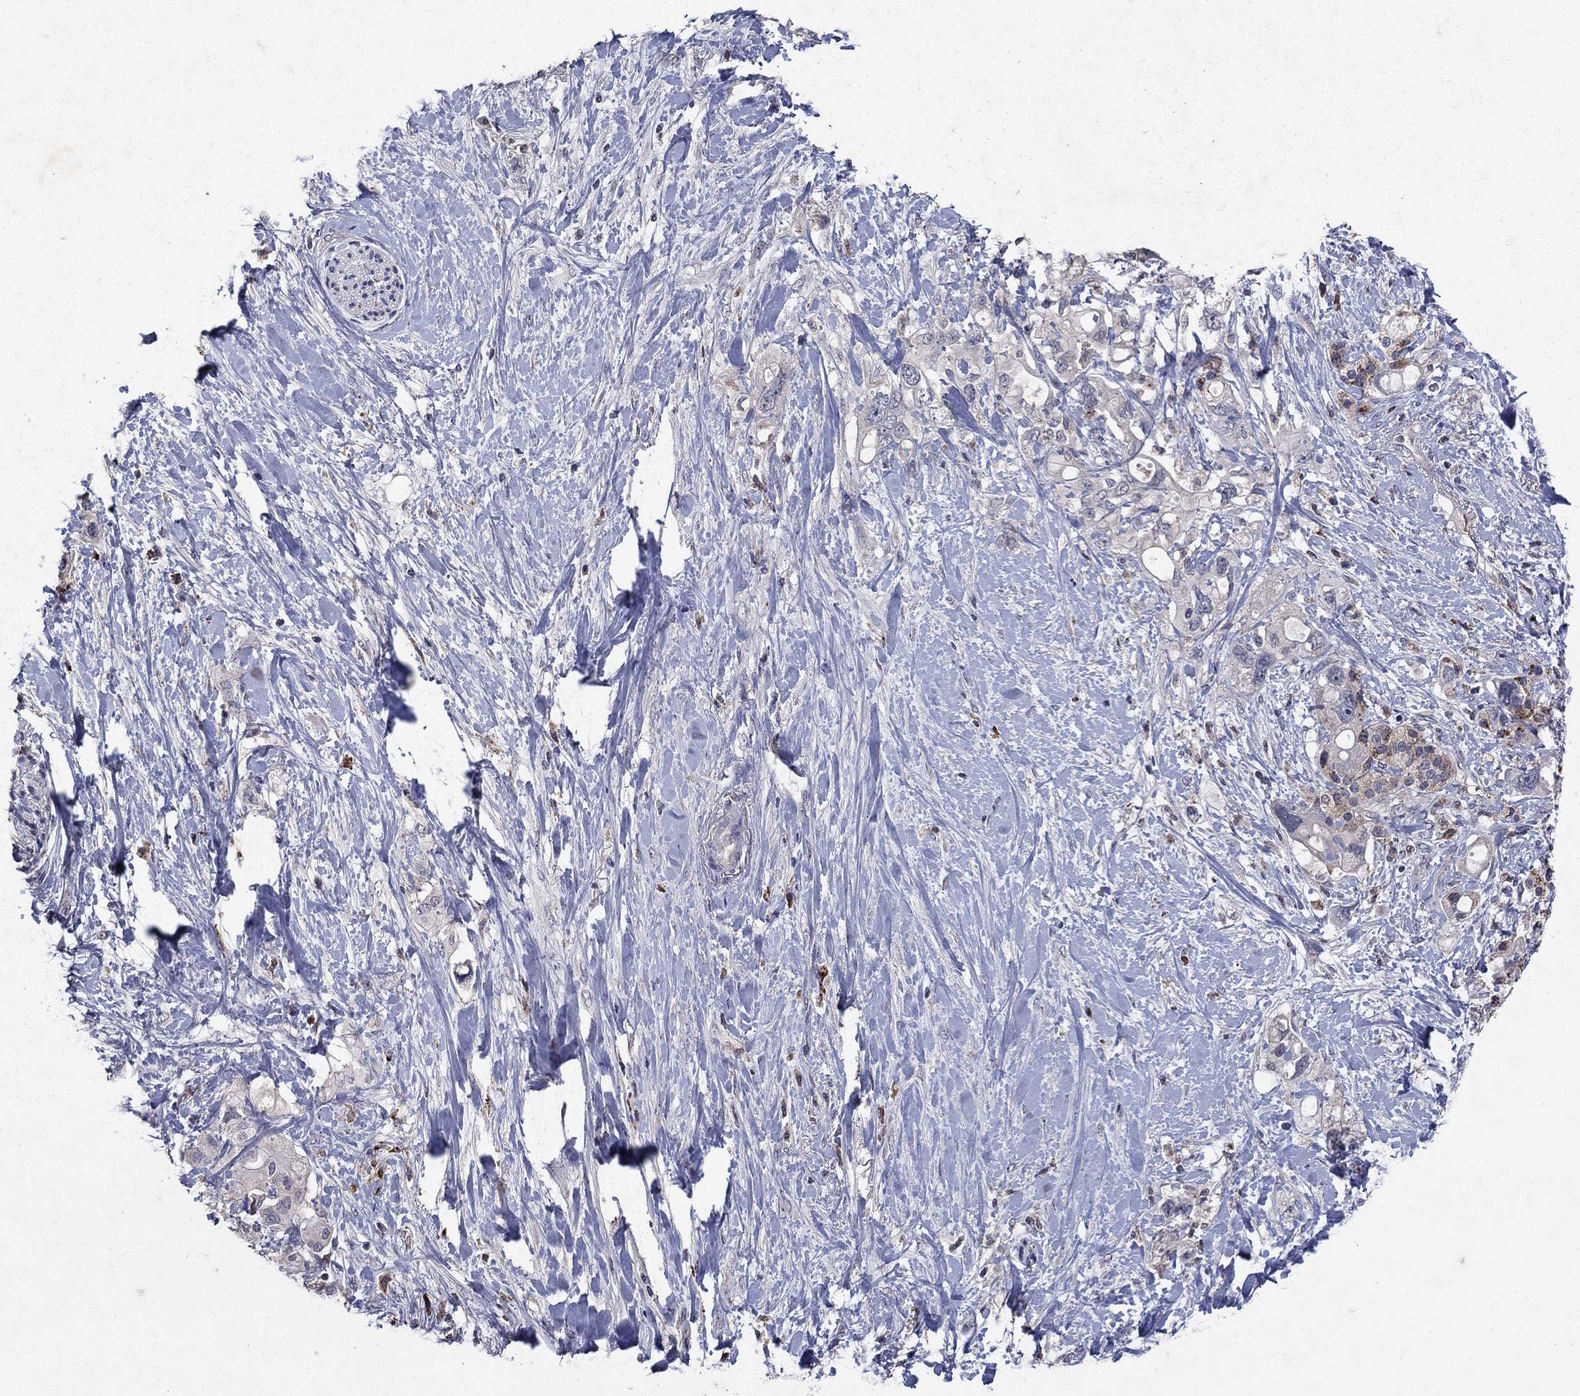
{"staining": {"intensity": "negative", "quantity": "none", "location": "none"}, "tissue": "pancreatic cancer", "cell_type": "Tumor cells", "image_type": "cancer", "snomed": [{"axis": "morphology", "description": "Adenocarcinoma, NOS"}, {"axis": "topography", "description": "Pancreas"}], "caption": "Immunohistochemistry (IHC) of adenocarcinoma (pancreatic) shows no positivity in tumor cells.", "gene": "NPC2", "patient": {"sex": "female", "age": 56}}